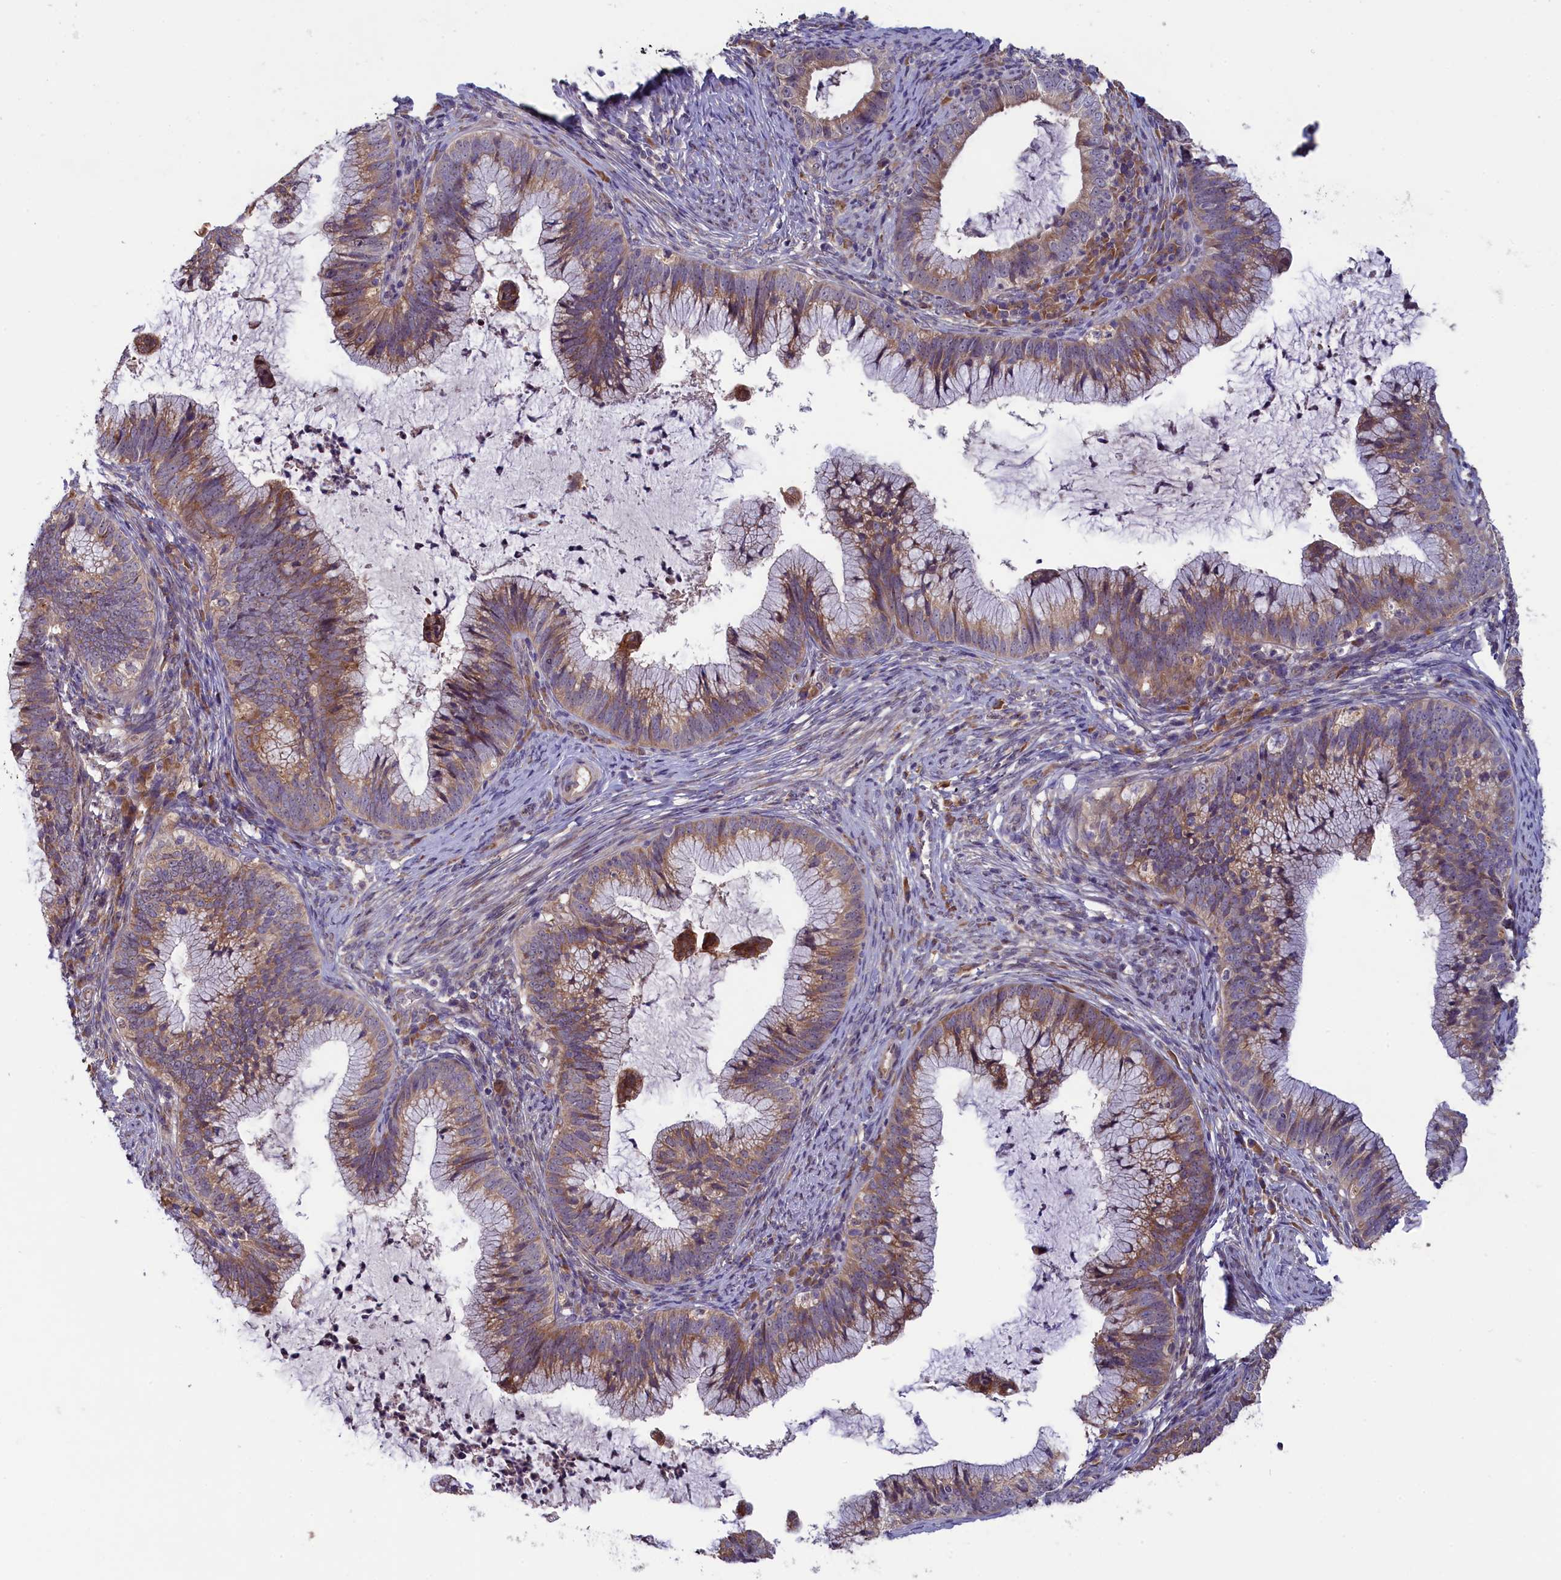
{"staining": {"intensity": "moderate", "quantity": ">75%", "location": "cytoplasmic/membranous"}, "tissue": "cervical cancer", "cell_type": "Tumor cells", "image_type": "cancer", "snomed": [{"axis": "morphology", "description": "Adenocarcinoma, NOS"}, {"axis": "topography", "description": "Cervix"}], "caption": "Immunohistochemical staining of adenocarcinoma (cervical) demonstrates medium levels of moderate cytoplasmic/membranous positivity in approximately >75% of tumor cells. (brown staining indicates protein expression, while blue staining denotes nuclei).", "gene": "CCDC9B", "patient": {"sex": "female", "age": 36}}